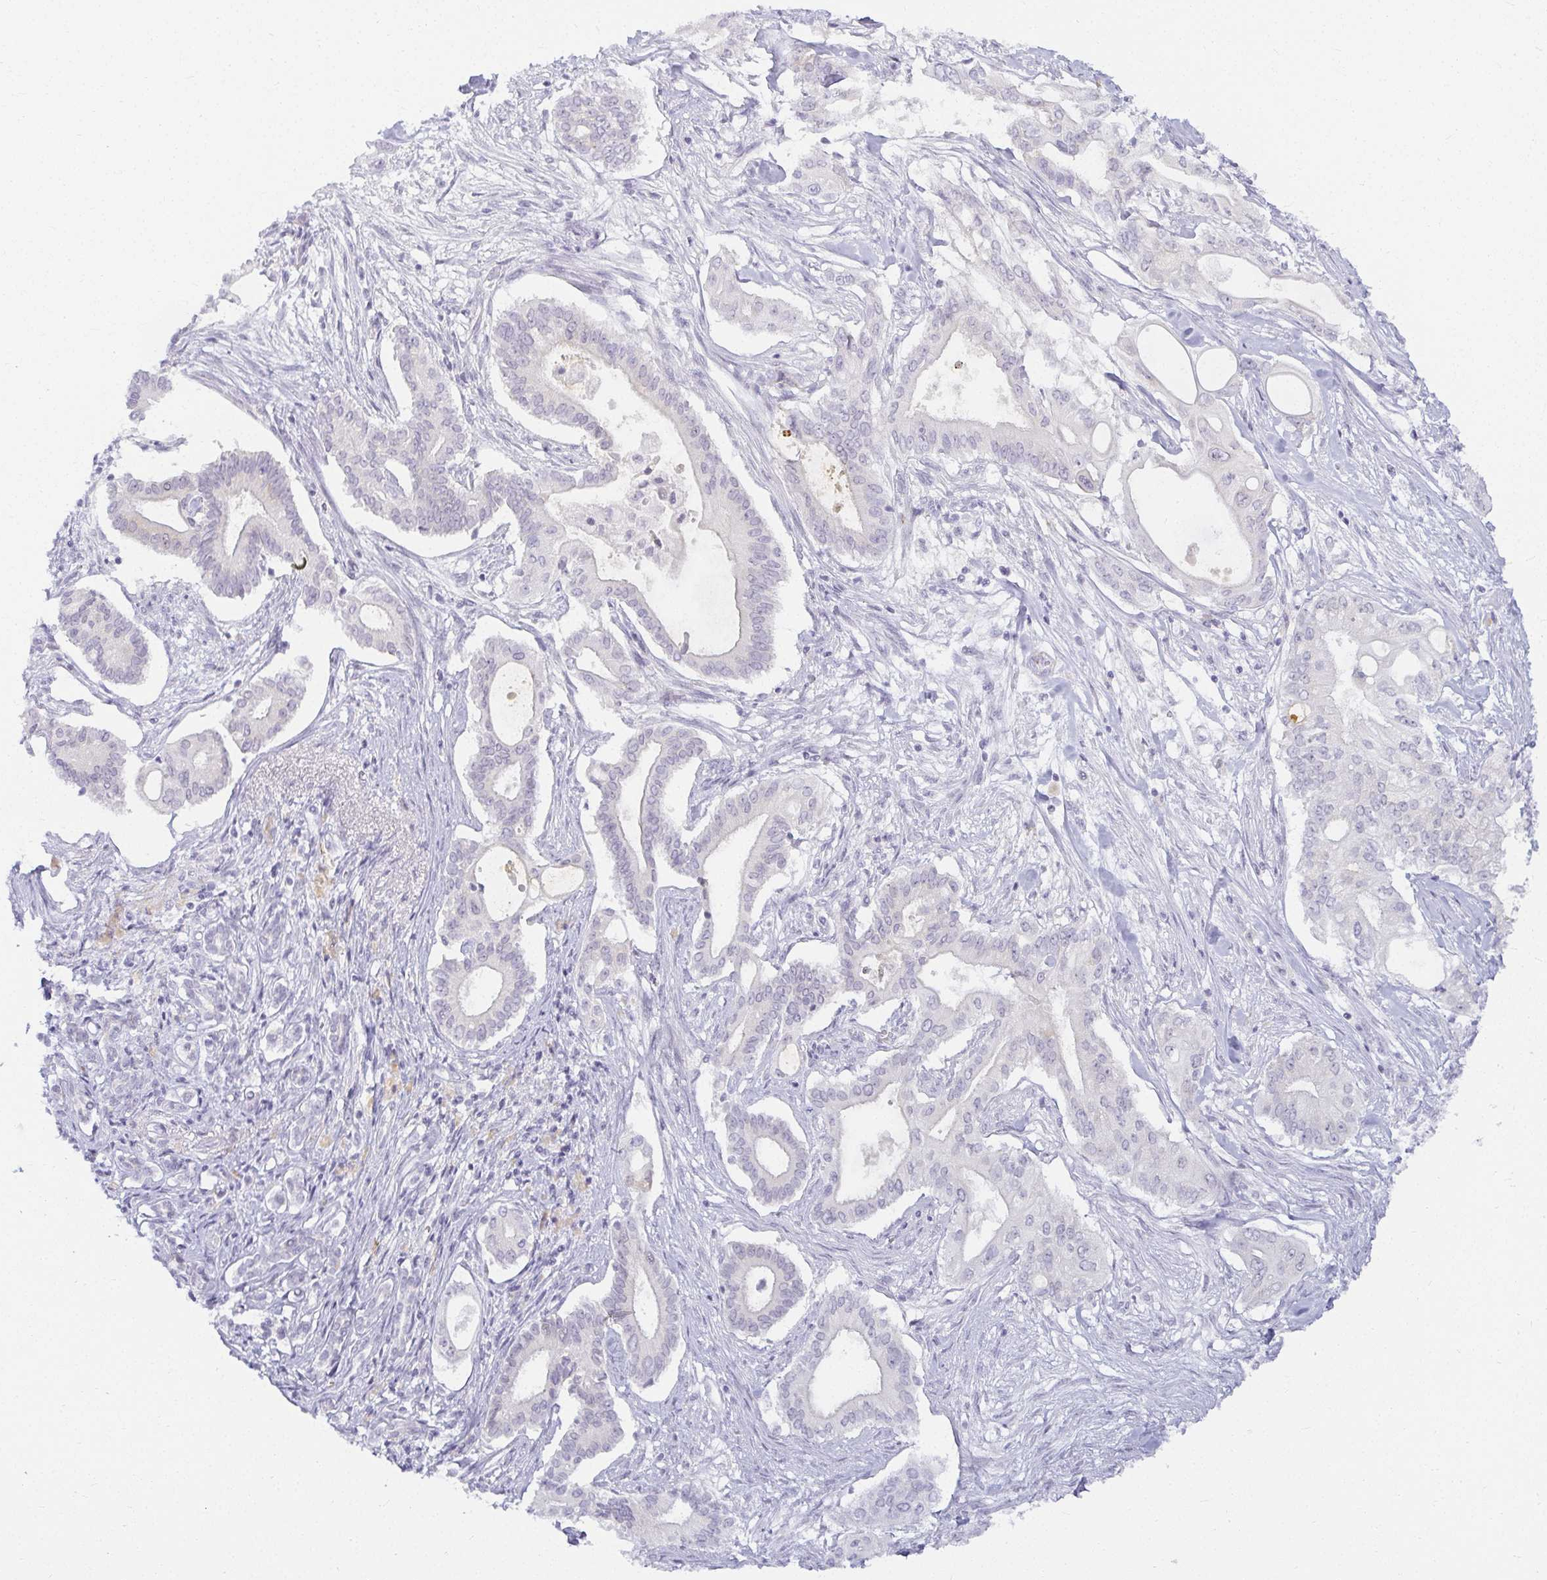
{"staining": {"intensity": "negative", "quantity": "none", "location": "none"}, "tissue": "pancreatic cancer", "cell_type": "Tumor cells", "image_type": "cancer", "snomed": [{"axis": "morphology", "description": "Adenocarcinoma, NOS"}, {"axis": "topography", "description": "Pancreas"}], "caption": "Immunohistochemistry image of human pancreatic cancer stained for a protein (brown), which displays no positivity in tumor cells. Brightfield microscopy of immunohistochemistry stained with DAB (3,3'-diaminobenzidine) (brown) and hematoxylin (blue), captured at high magnification.", "gene": "ACAN", "patient": {"sex": "female", "age": 68}}